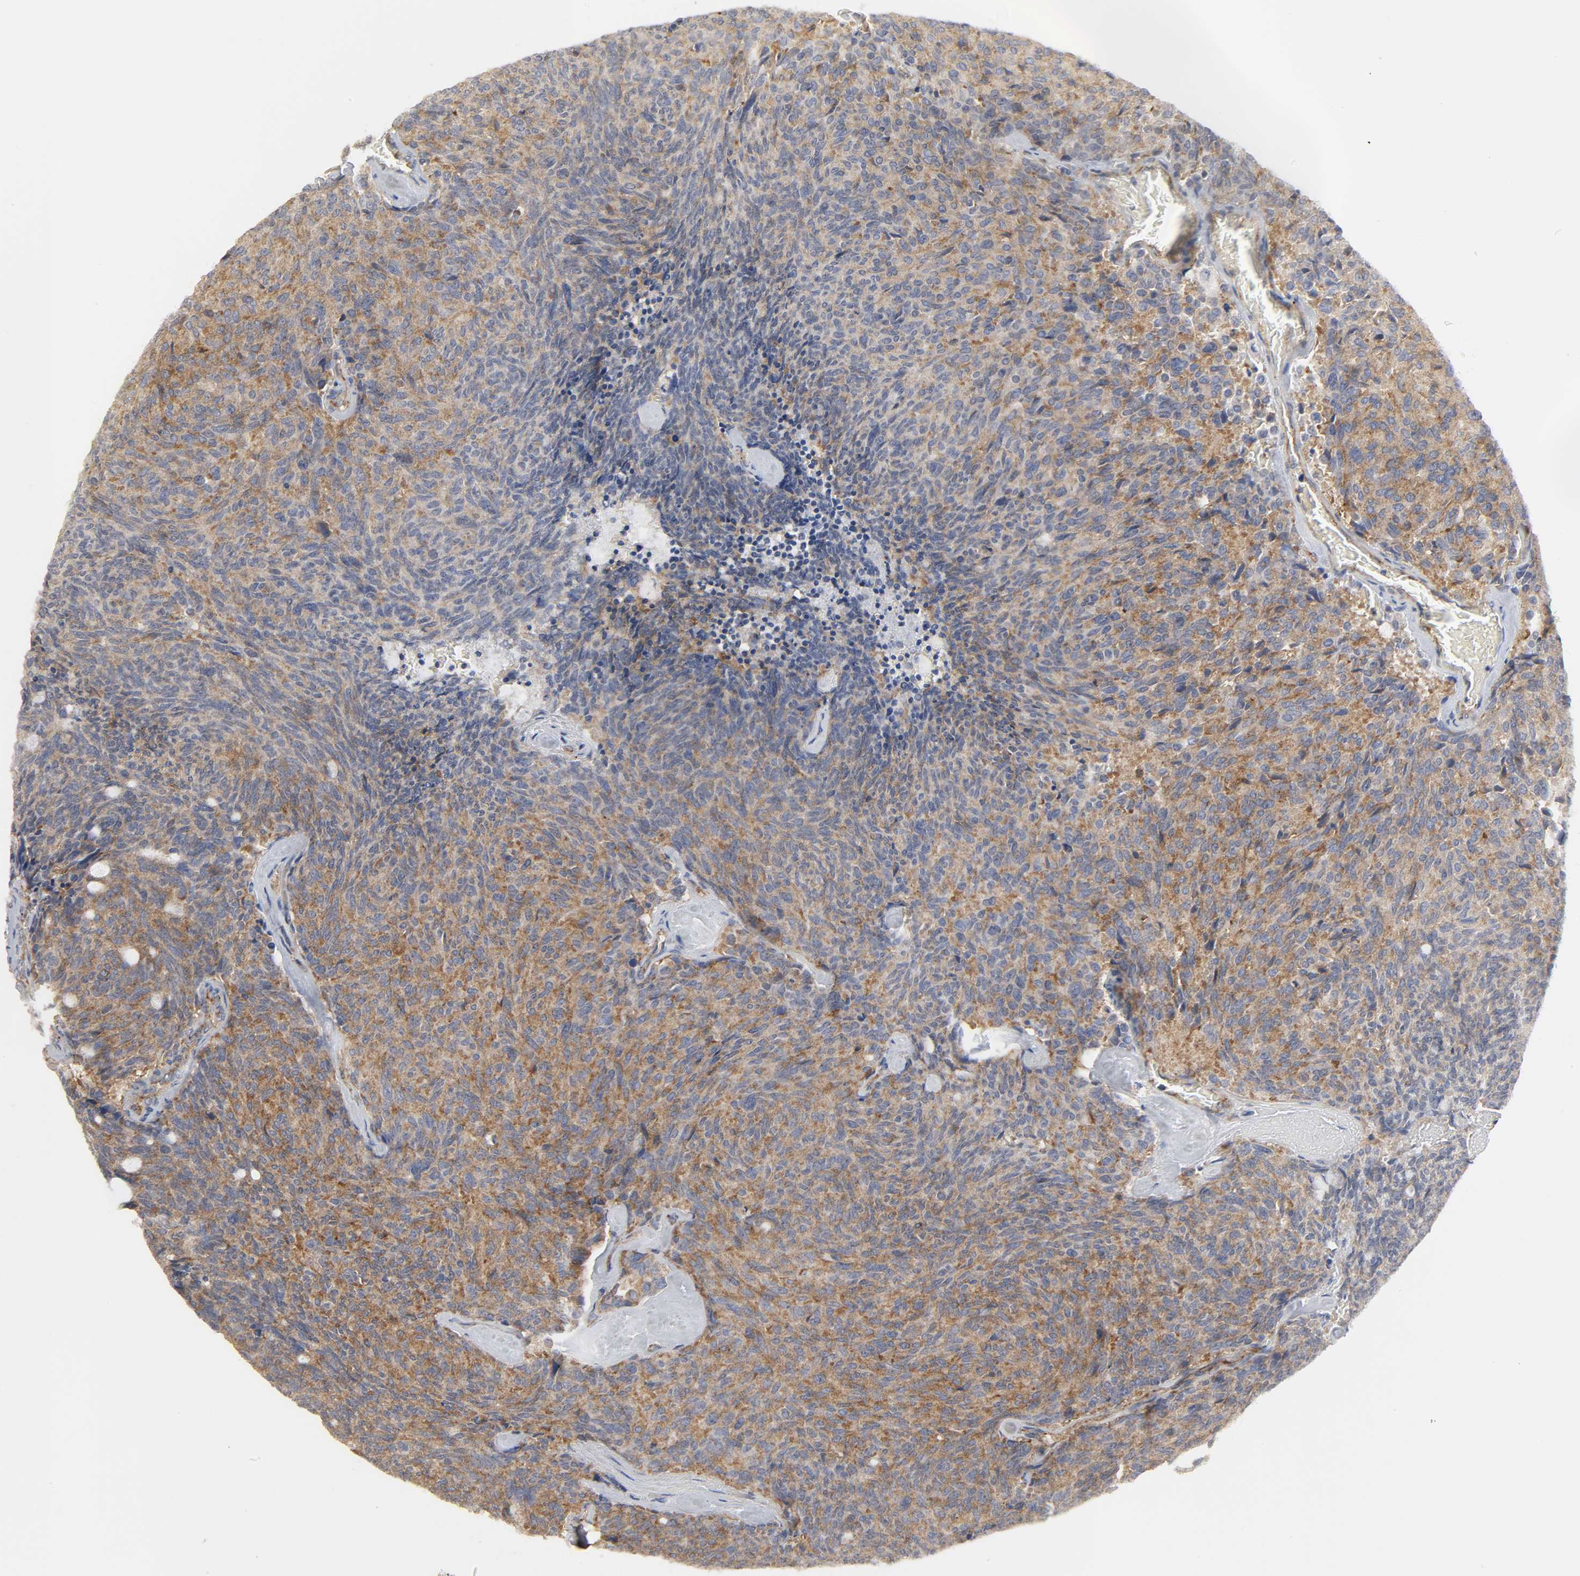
{"staining": {"intensity": "strong", "quantity": ">75%", "location": "cytoplasmic/membranous"}, "tissue": "carcinoid", "cell_type": "Tumor cells", "image_type": "cancer", "snomed": [{"axis": "morphology", "description": "Carcinoid, malignant, NOS"}, {"axis": "topography", "description": "Pancreas"}], "caption": "This image displays IHC staining of human carcinoid, with high strong cytoplasmic/membranous positivity in approximately >75% of tumor cells.", "gene": "SH3GLB1", "patient": {"sex": "female", "age": 54}}